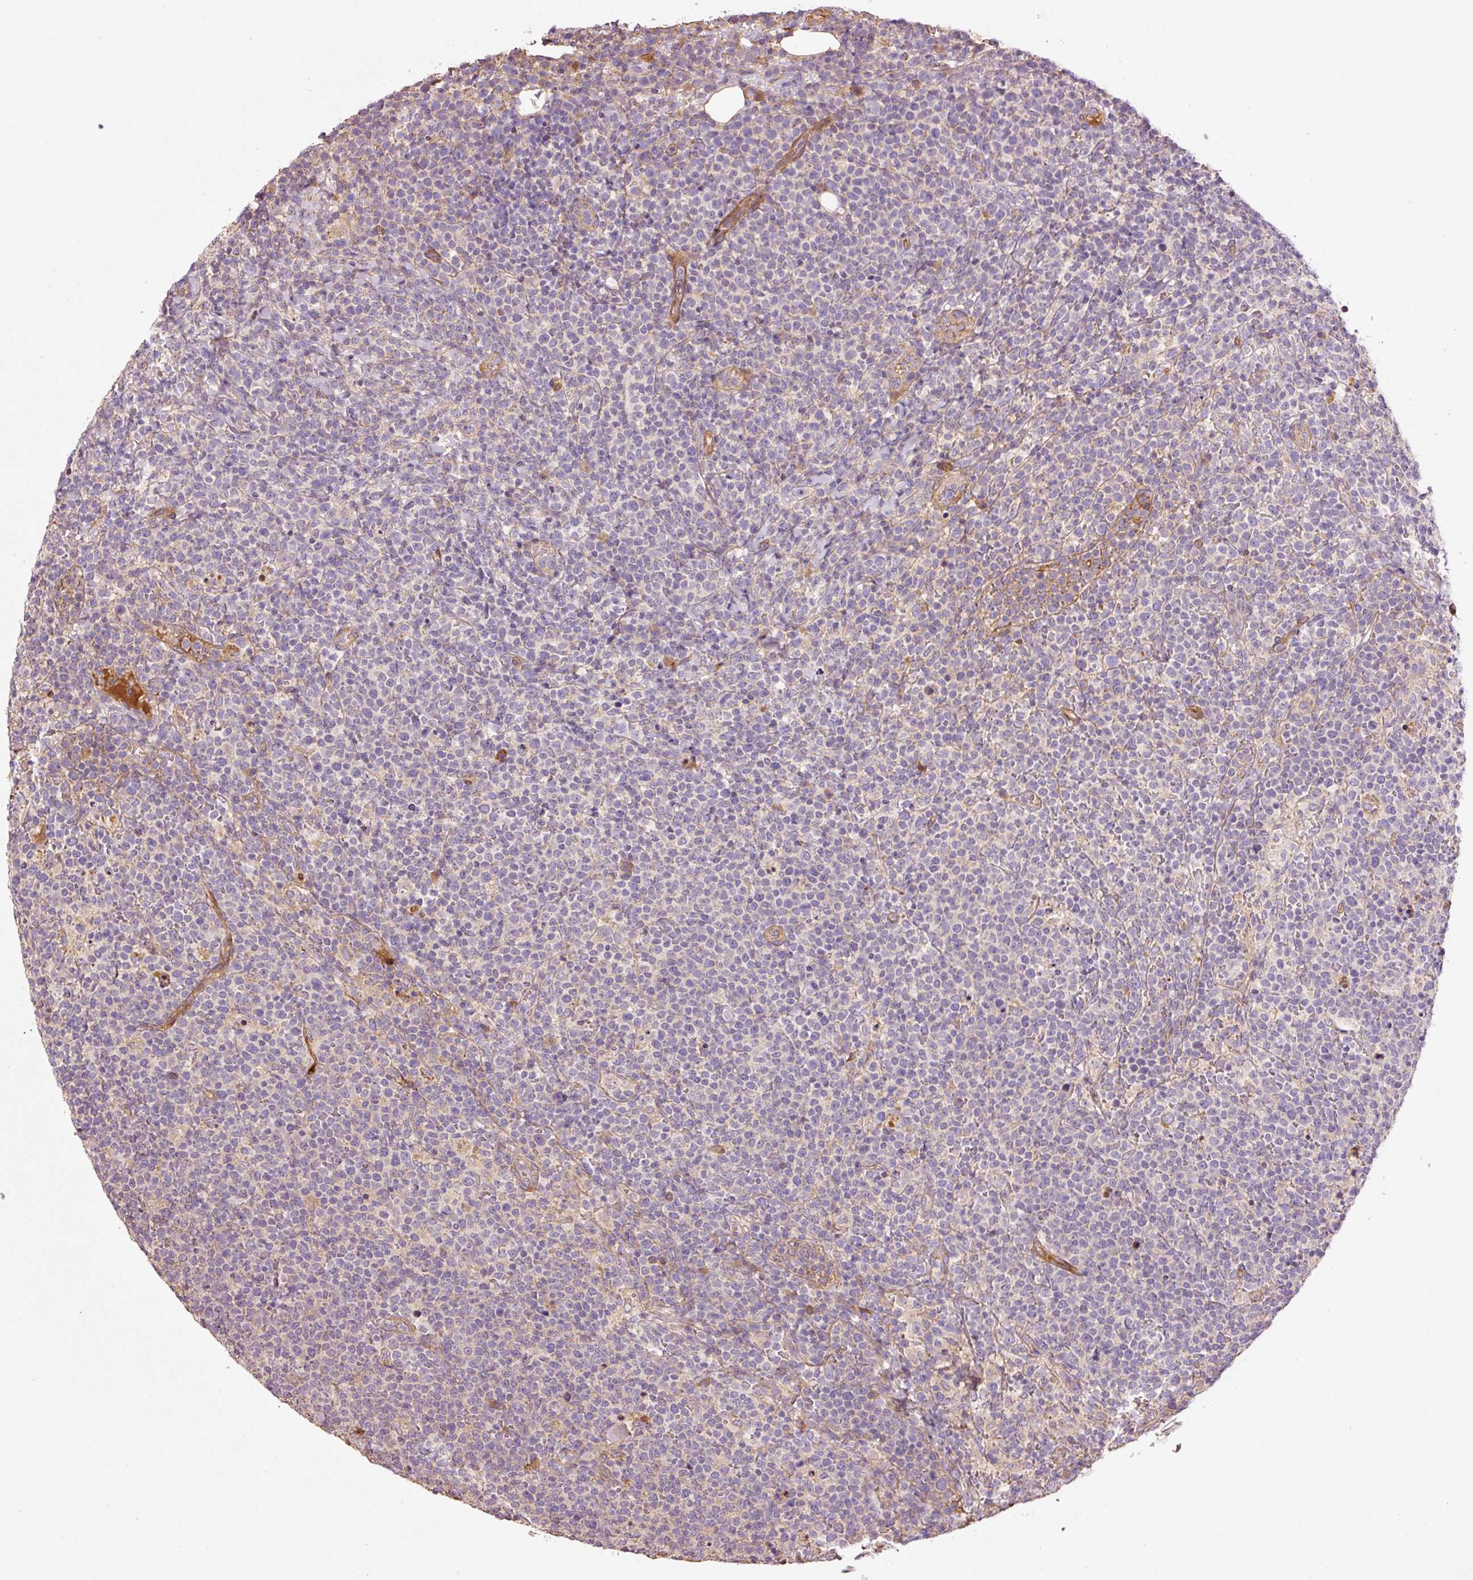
{"staining": {"intensity": "negative", "quantity": "none", "location": "none"}, "tissue": "lymphoma", "cell_type": "Tumor cells", "image_type": "cancer", "snomed": [{"axis": "morphology", "description": "Malignant lymphoma, non-Hodgkin's type, High grade"}, {"axis": "topography", "description": "Lymph node"}], "caption": "Human lymphoma stained for a protein using immunohistochemistry (IHC) shows no positivity in tumor cells.", "gene": "NID2", "patient": {"sex": "male", "age": 61}}